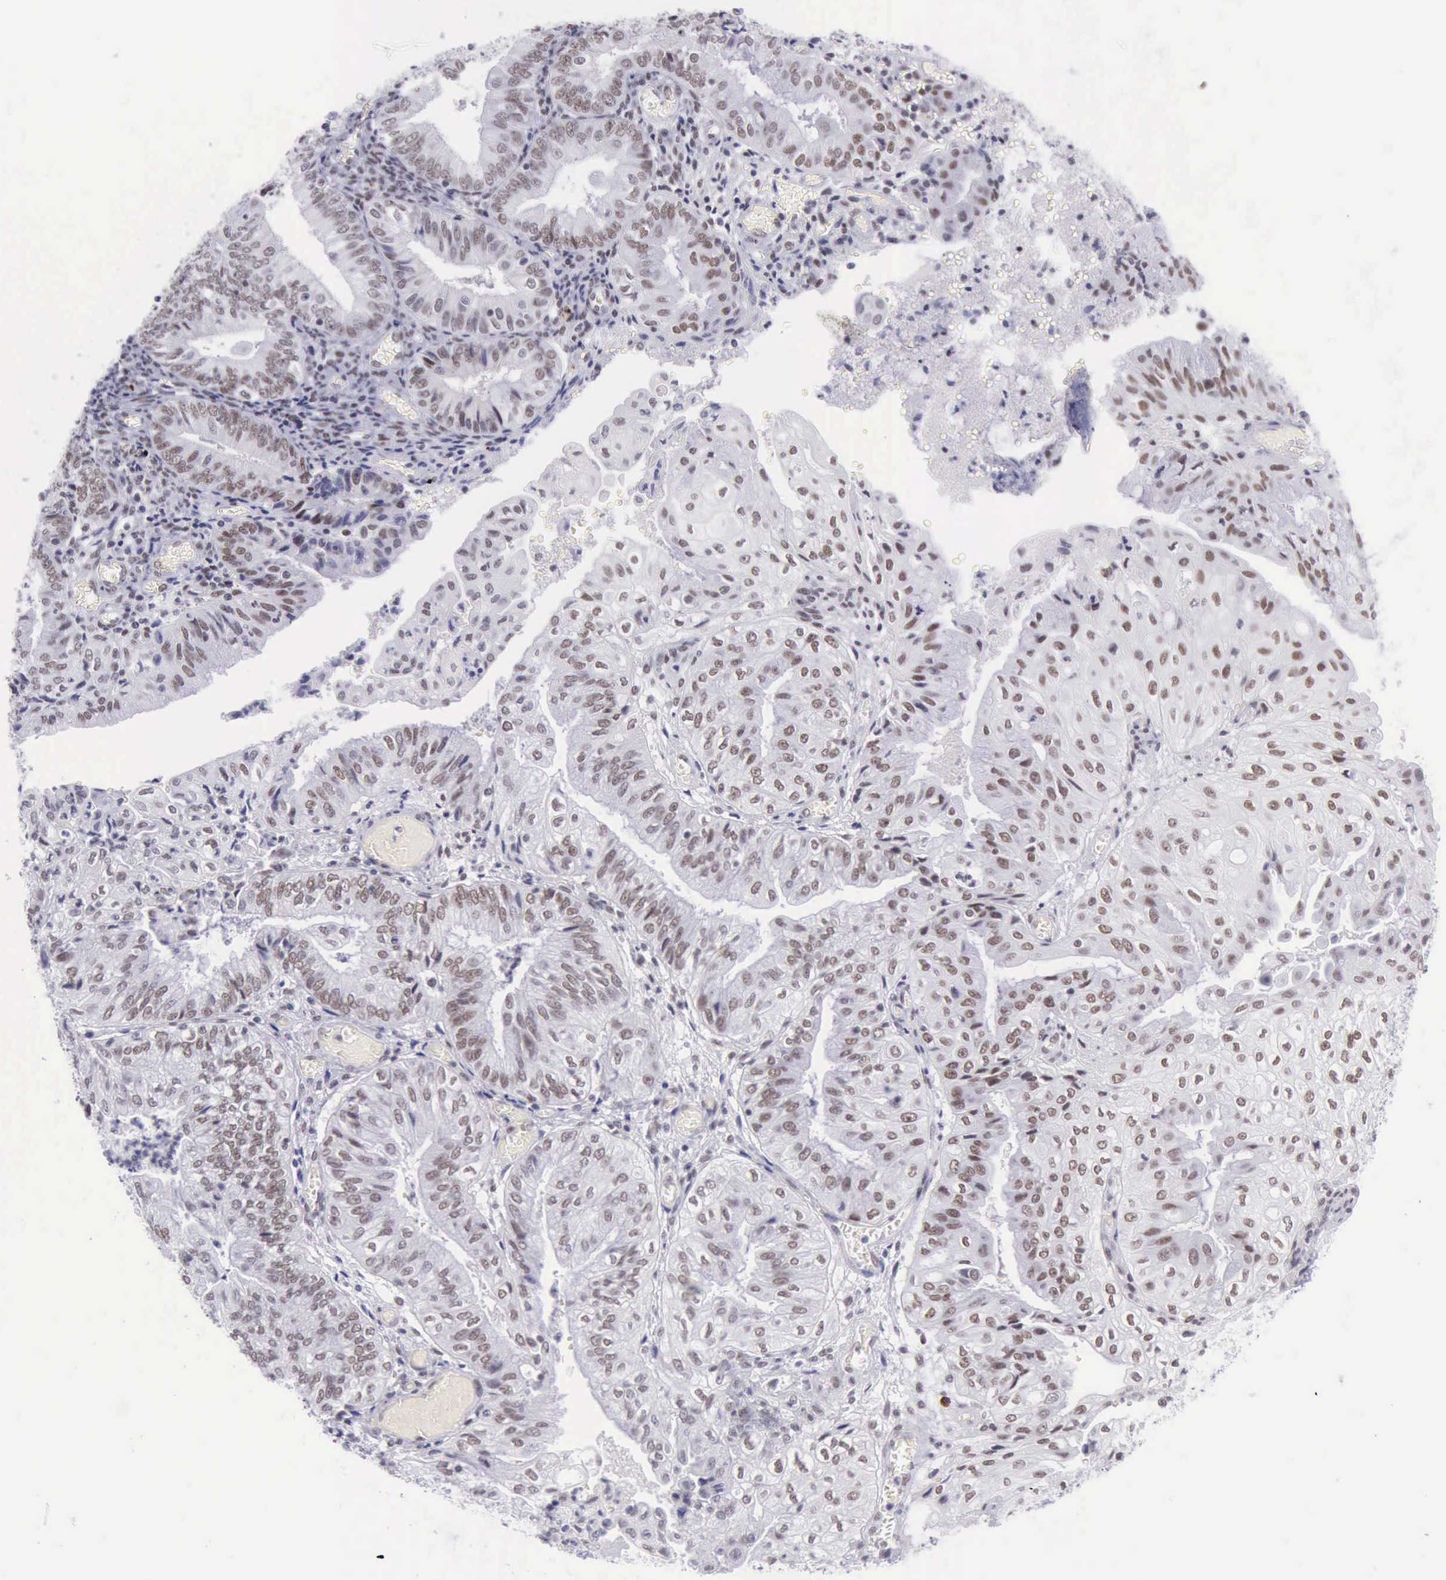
{"staining": {"intensity": "weak", "quantity": "25%-75%", "location": "nuclear"}, "tissue": "endometrial cancer", "cell_type": "Tumor cells", "image_type": "cancer", "snomed": [{"axis": "morphology", "description": "Adenocarcinoma, NOS"}, {"axis": "topography", "description": "Endometrium"}], "caption": "Adenocarcinoma (endometrial) stained for a protein (brown) exhibits weak nuclear positive staining in about 25%-75% of tumor cells.", "gene": "EP300", "patient": {"sex": "female", "age": 55}}